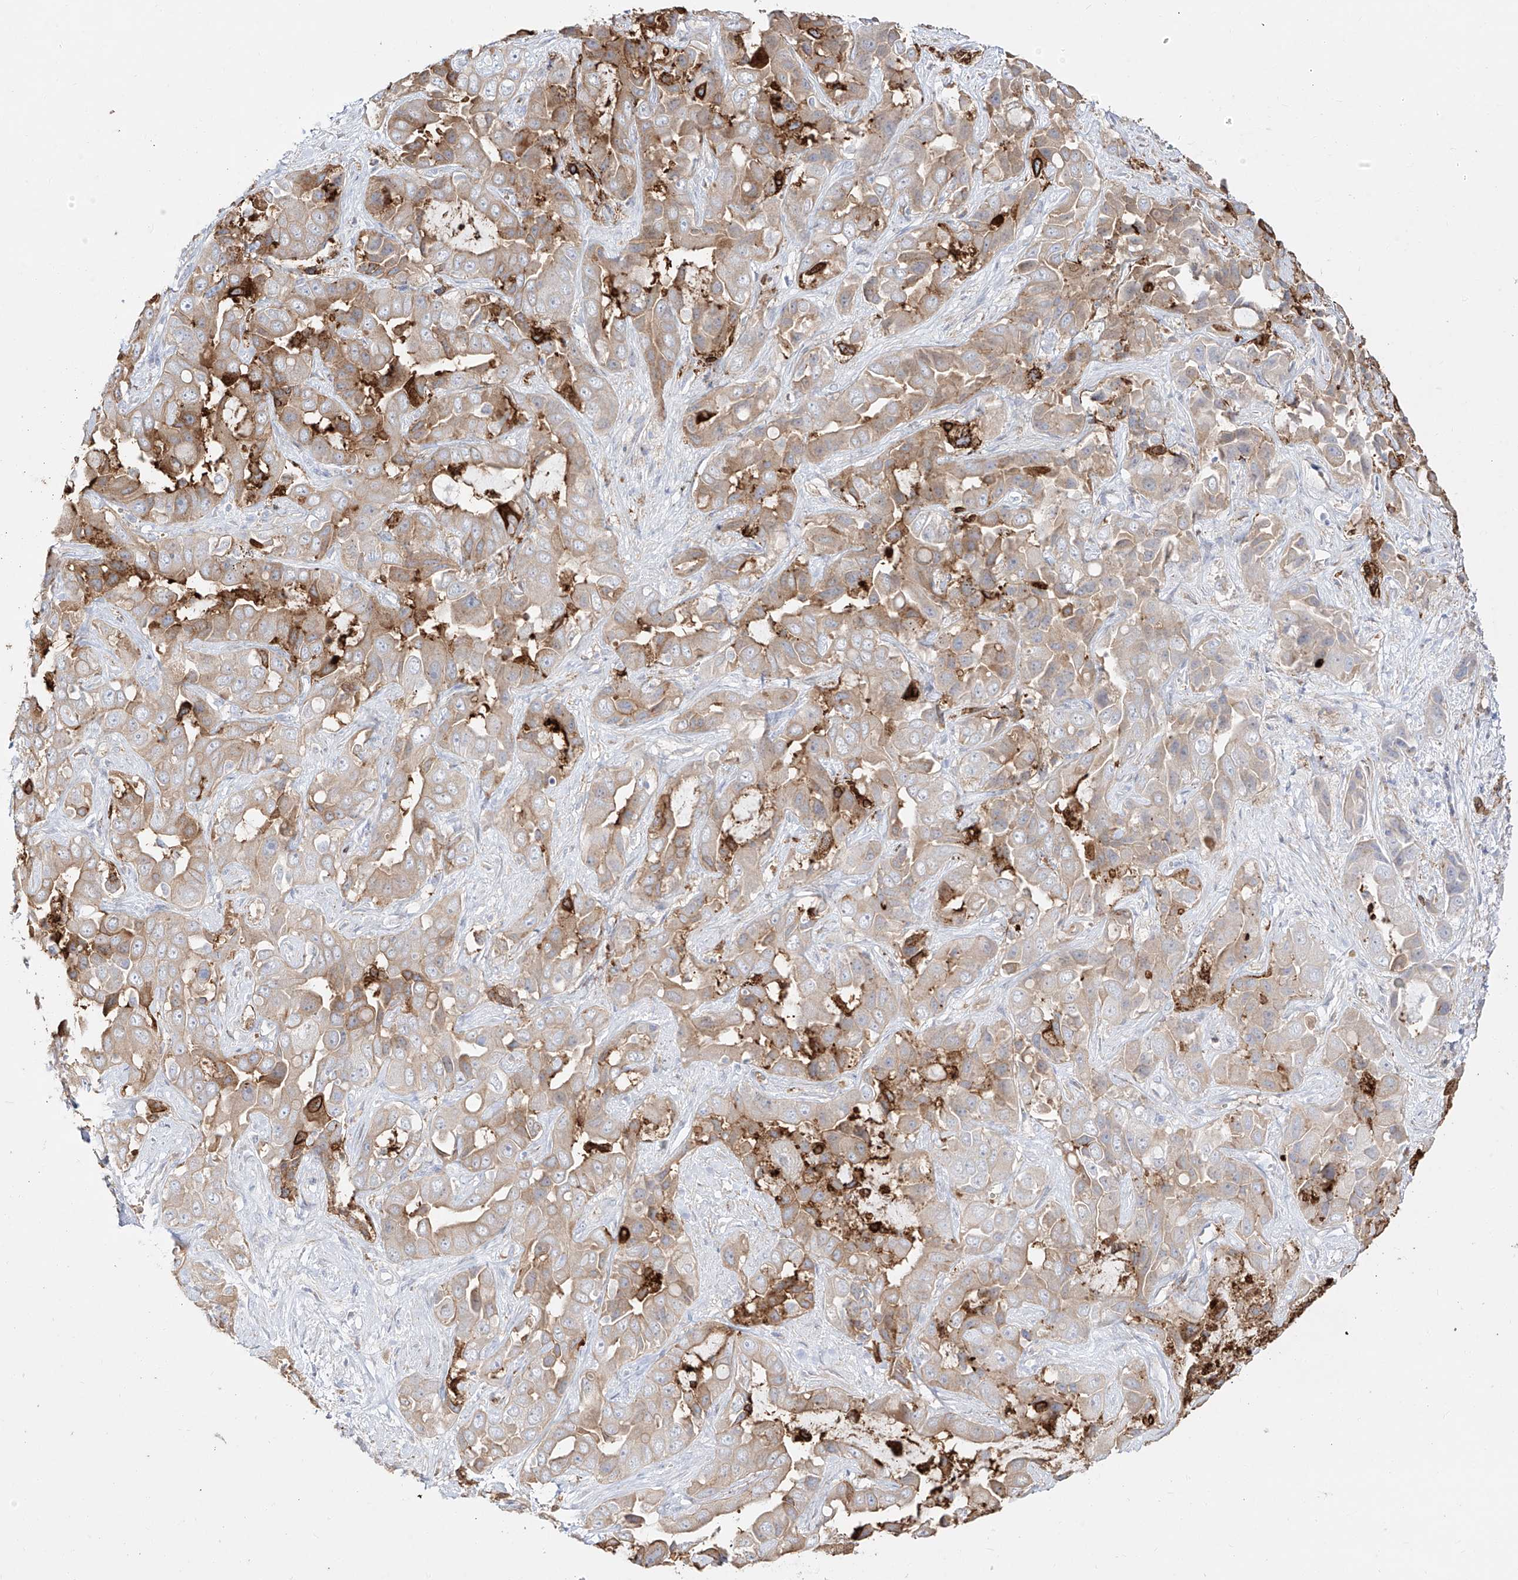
{"staining": {"intensity": "strong", "quantity": "<25%", "location": "cytoplasmic/membranous"}, "tissue": "liver cancer", "cell_type": "Tumor cells", "image_type": "cancer", "snomed": [{"axis": "morphology", "description": "Cholangiocarcinoma"}, {"axis": "topography", "description": "Liver"}], "caption": "Human cholangiocarcinoma (liver) stained with a brown dye exhibits strong cytoplasmic/membranous positive positivity in about <25% of tumor cells.", "gene": "ZGRF1", "patient": {"sex": "female", "age": 52}}